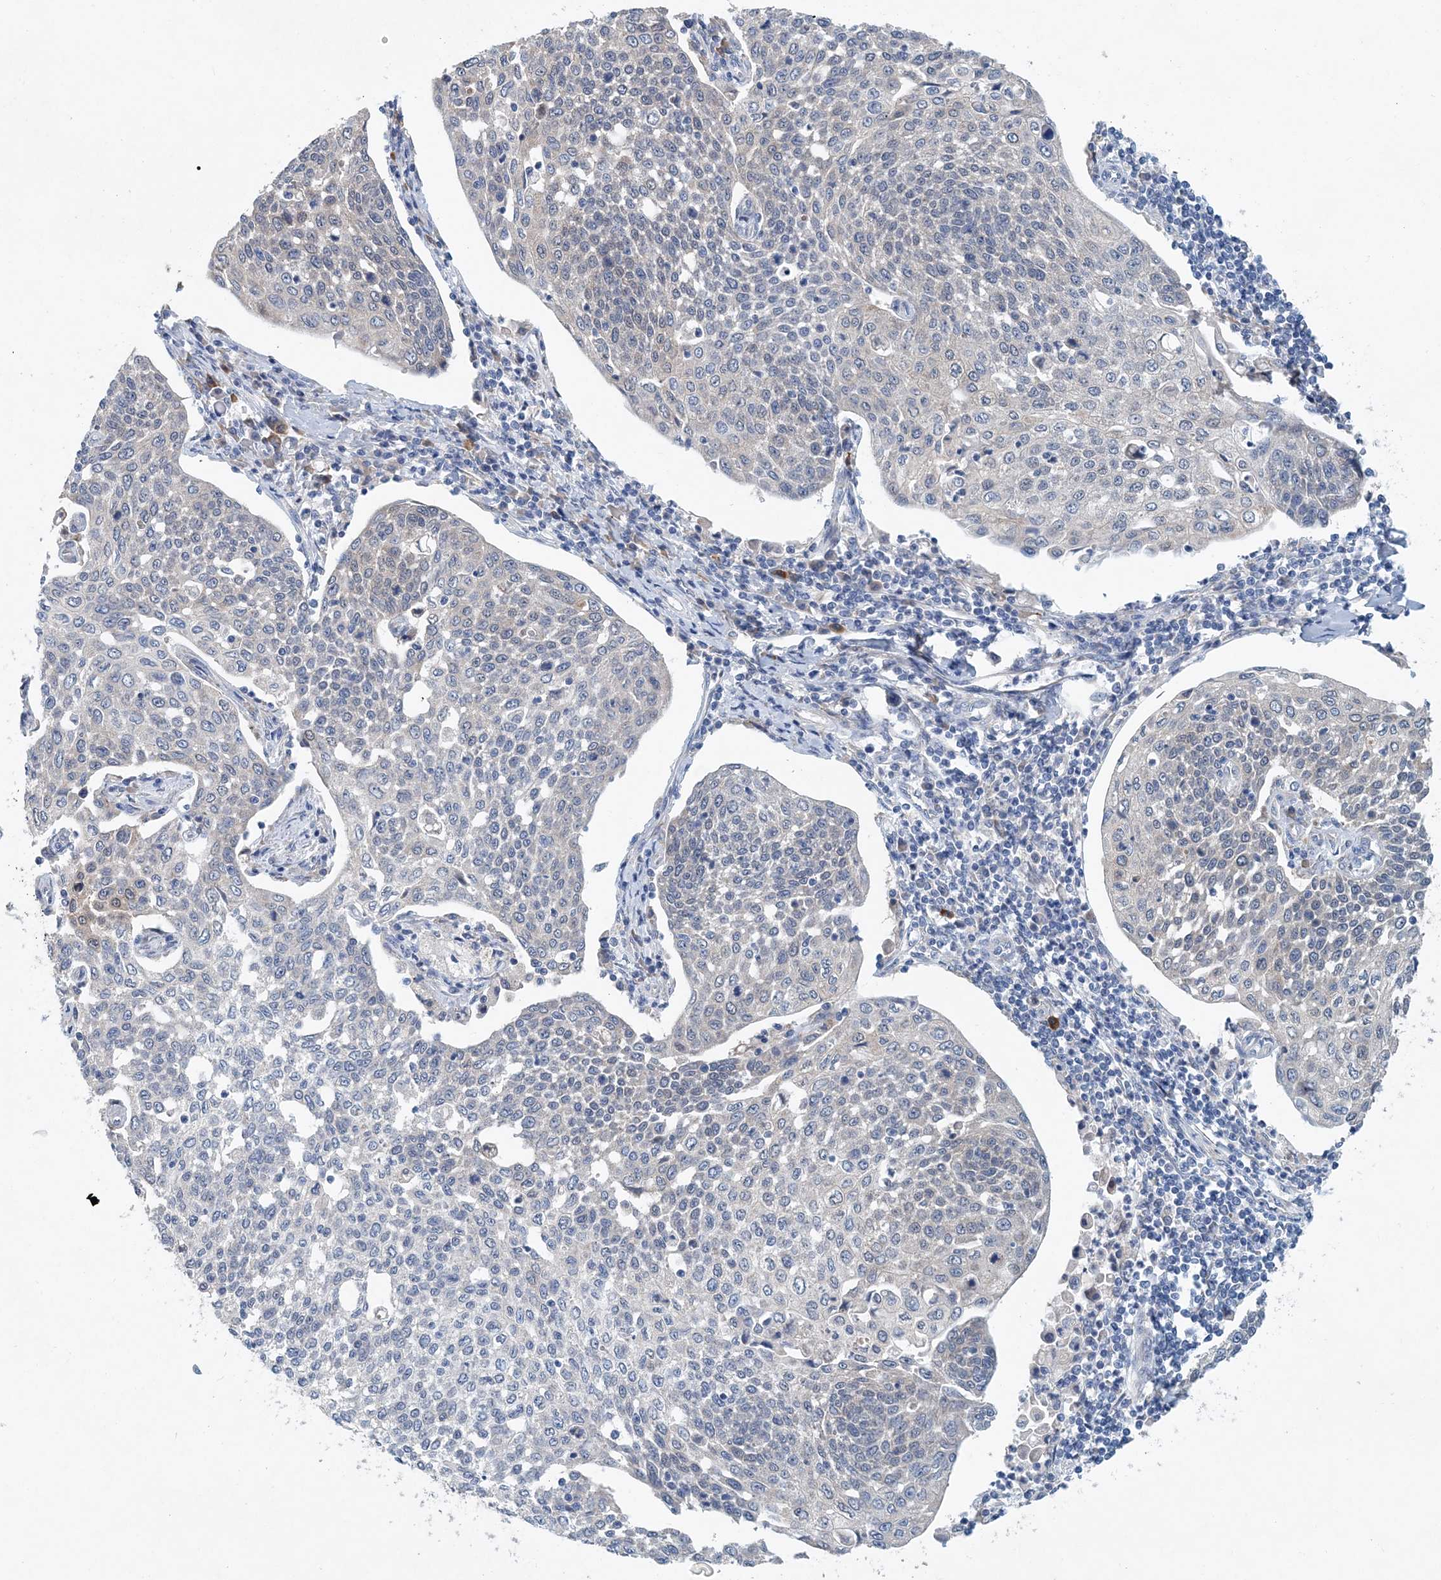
{"staining": {"intensity": "negative", "quantity": "none", "location": "none"}, "tissue": "cervical cancer", "cell_type": "Tumor cells", "image_type": "cancer", "snomed": [{"axis": "morphology", "description": "Squamous cell carcinoma, NOS"}, {"axis": "topography", "description": "Cervix"}], "caption": "Immunohistochemical staining of cervical squamous cell carcinoma exhibits no significant positivity in tumor cells.", "gene": "PFN2", "patient": {"sex": "female", "age": 34}}